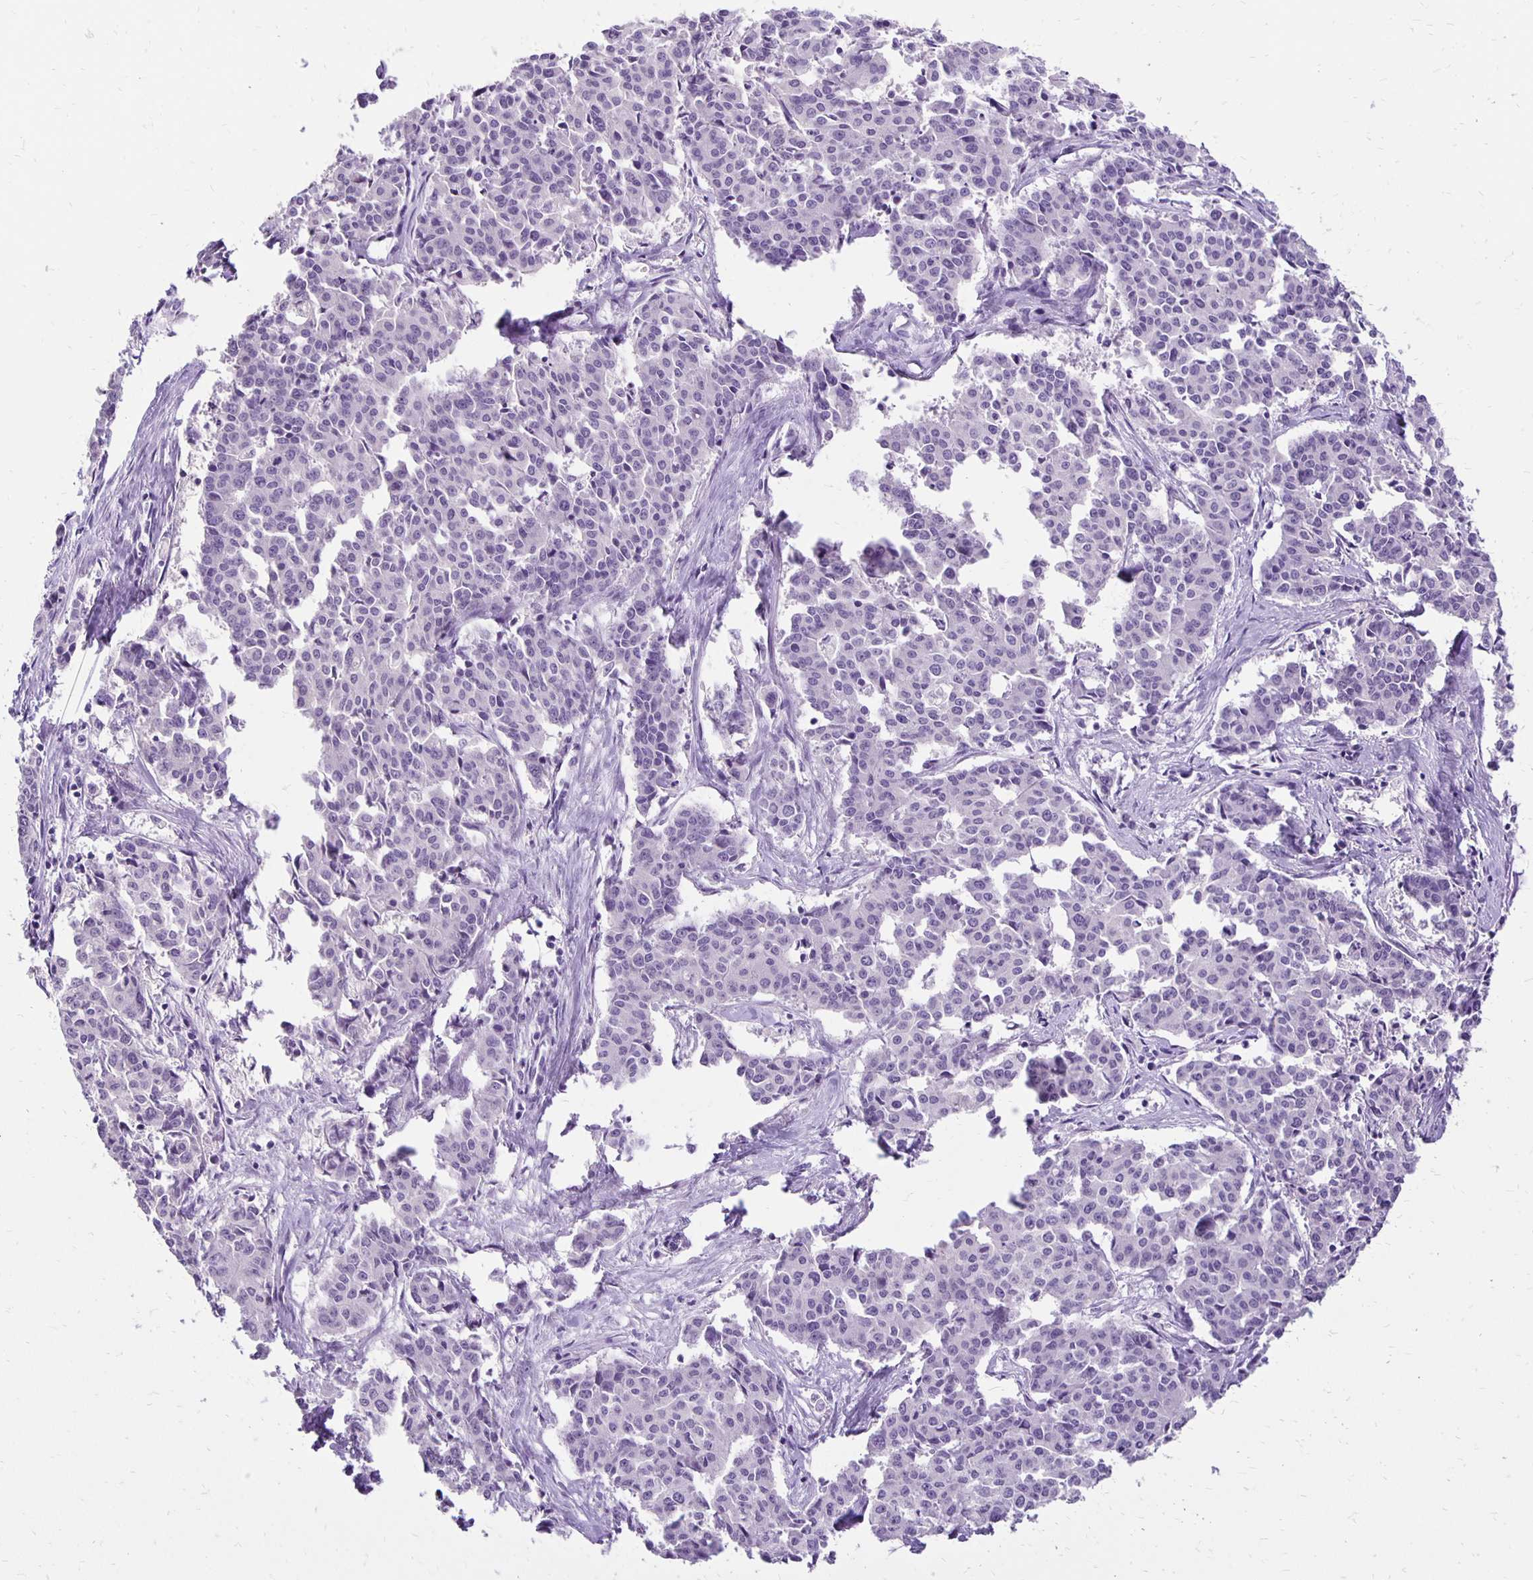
{"staining": {"intensity": "negative", "quantity": "none", "location": "none"}, "tissue": "cervical cancer", "cell_type": "Tumor cells", "image_type": "cancer", "snomed": [{"axis": "morphology", "description": "Squamous cell carcinoma, NOS"}, {"axis": "topography", "description": "Cervix"}], "caption": "Immunohistochemical staining of cervical cancer (squamous cell carcinoma) exhibits no significant positivity in tumor cells. The staining is performed using DAB brown chromogen with nuclei counter-stained in using hematoxylin.", "gene": "ANKRD45", "patient": {"sex": "female", "age": 28}}